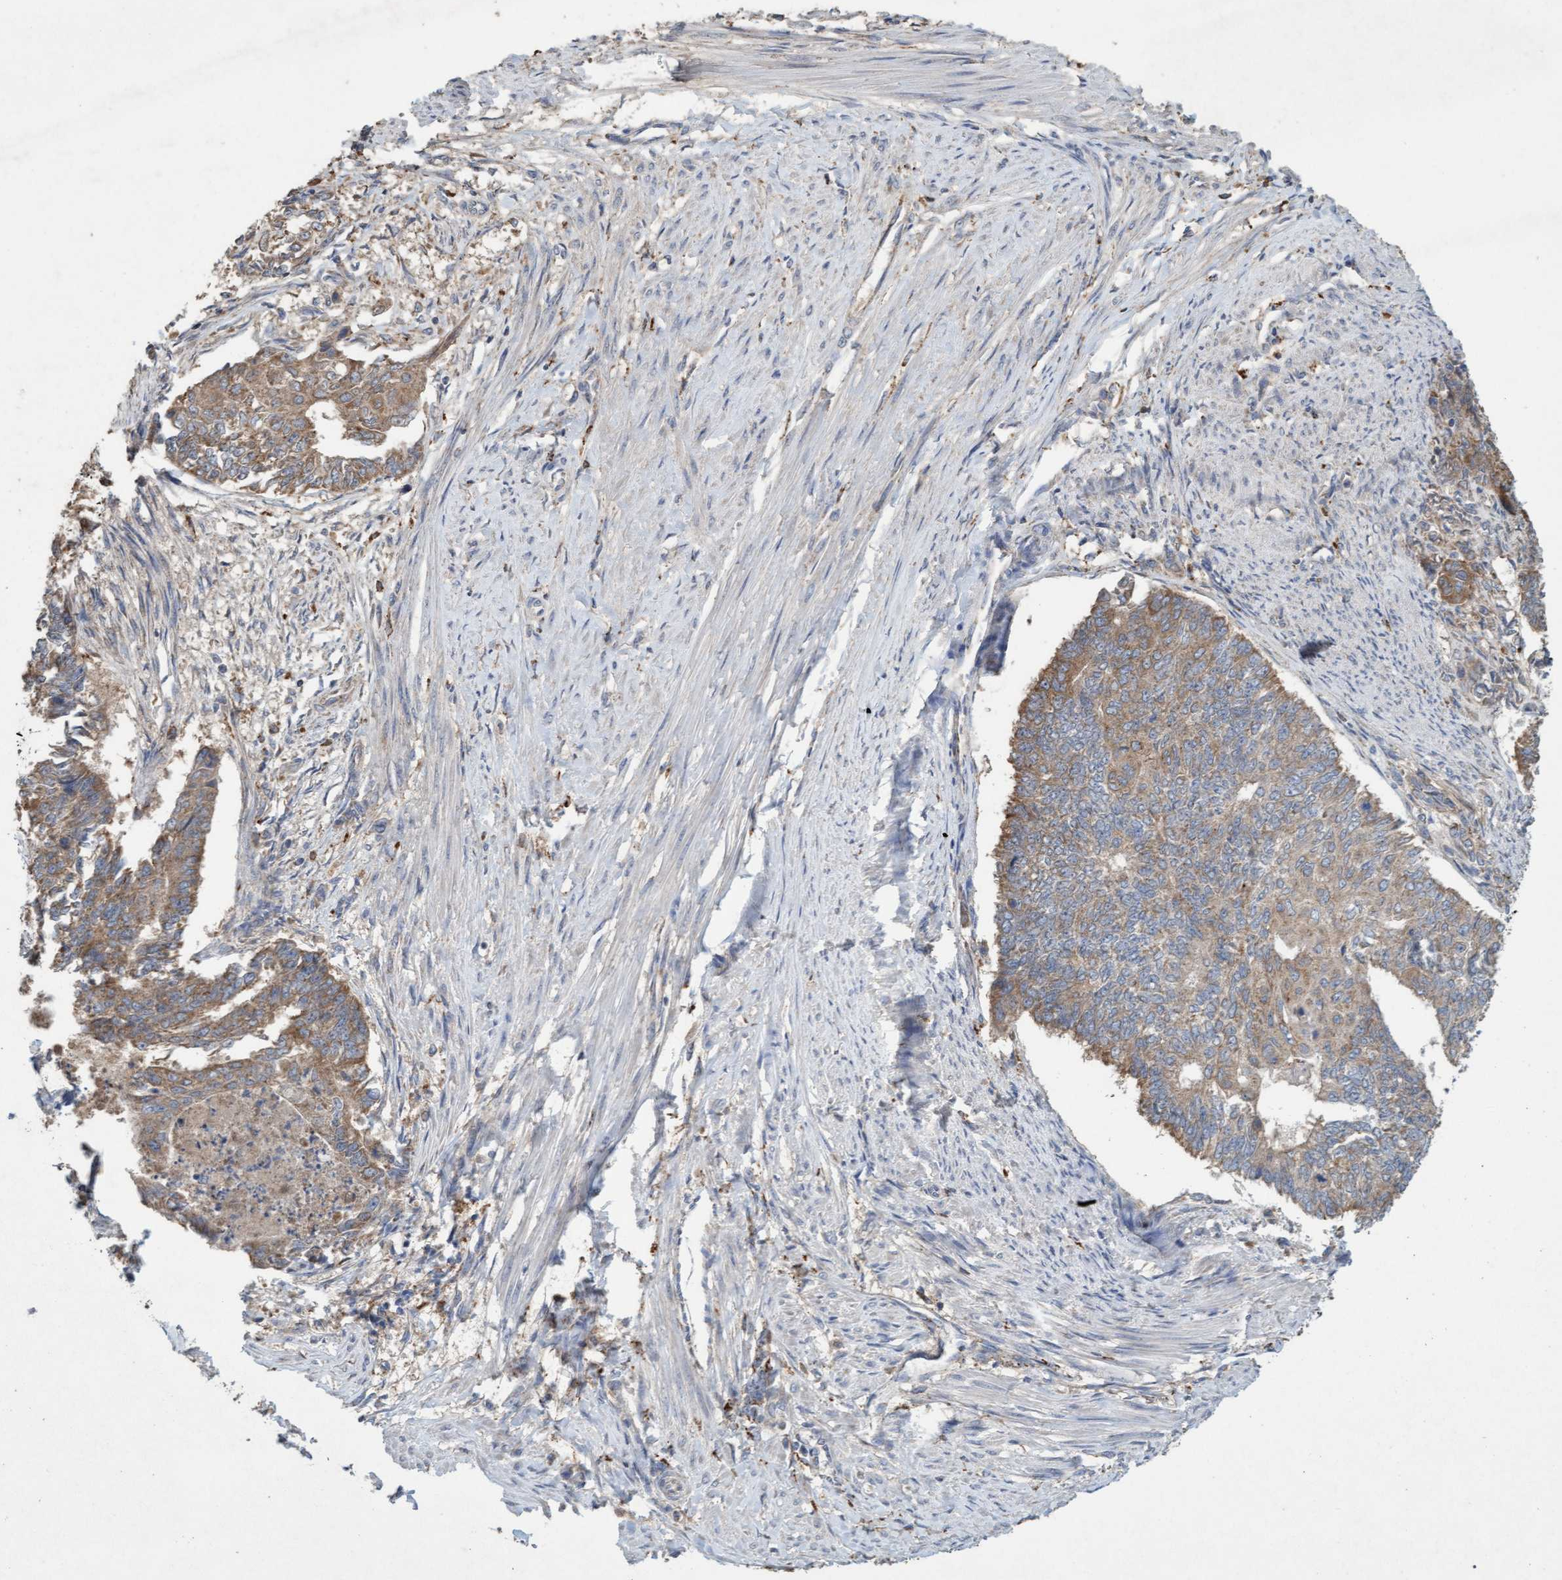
{"staining": {"intensity": "moderate", "quantity": ">75%", "location": "cytoplasmic/membranous"}, "tissue": "endometrial cancer", "cell_type": "Tumor cells", "image_type": "cancer", "snomed": [{"axis": "morphology", "description": "Adenocarcinoma, NOS"}, {"axis": "topography", "description": "Endometrium"}], "caption": "Immunohistochemical staining of endometrial cancer (adenocarcinoma) exhibits medium levels of moderate cytoplasmic/membranous expression in about >75% of tumor cells. Nuclei are stained in blue.", "gene": "ATPAF2", "patient": {"sex": "female", "age": 32}}